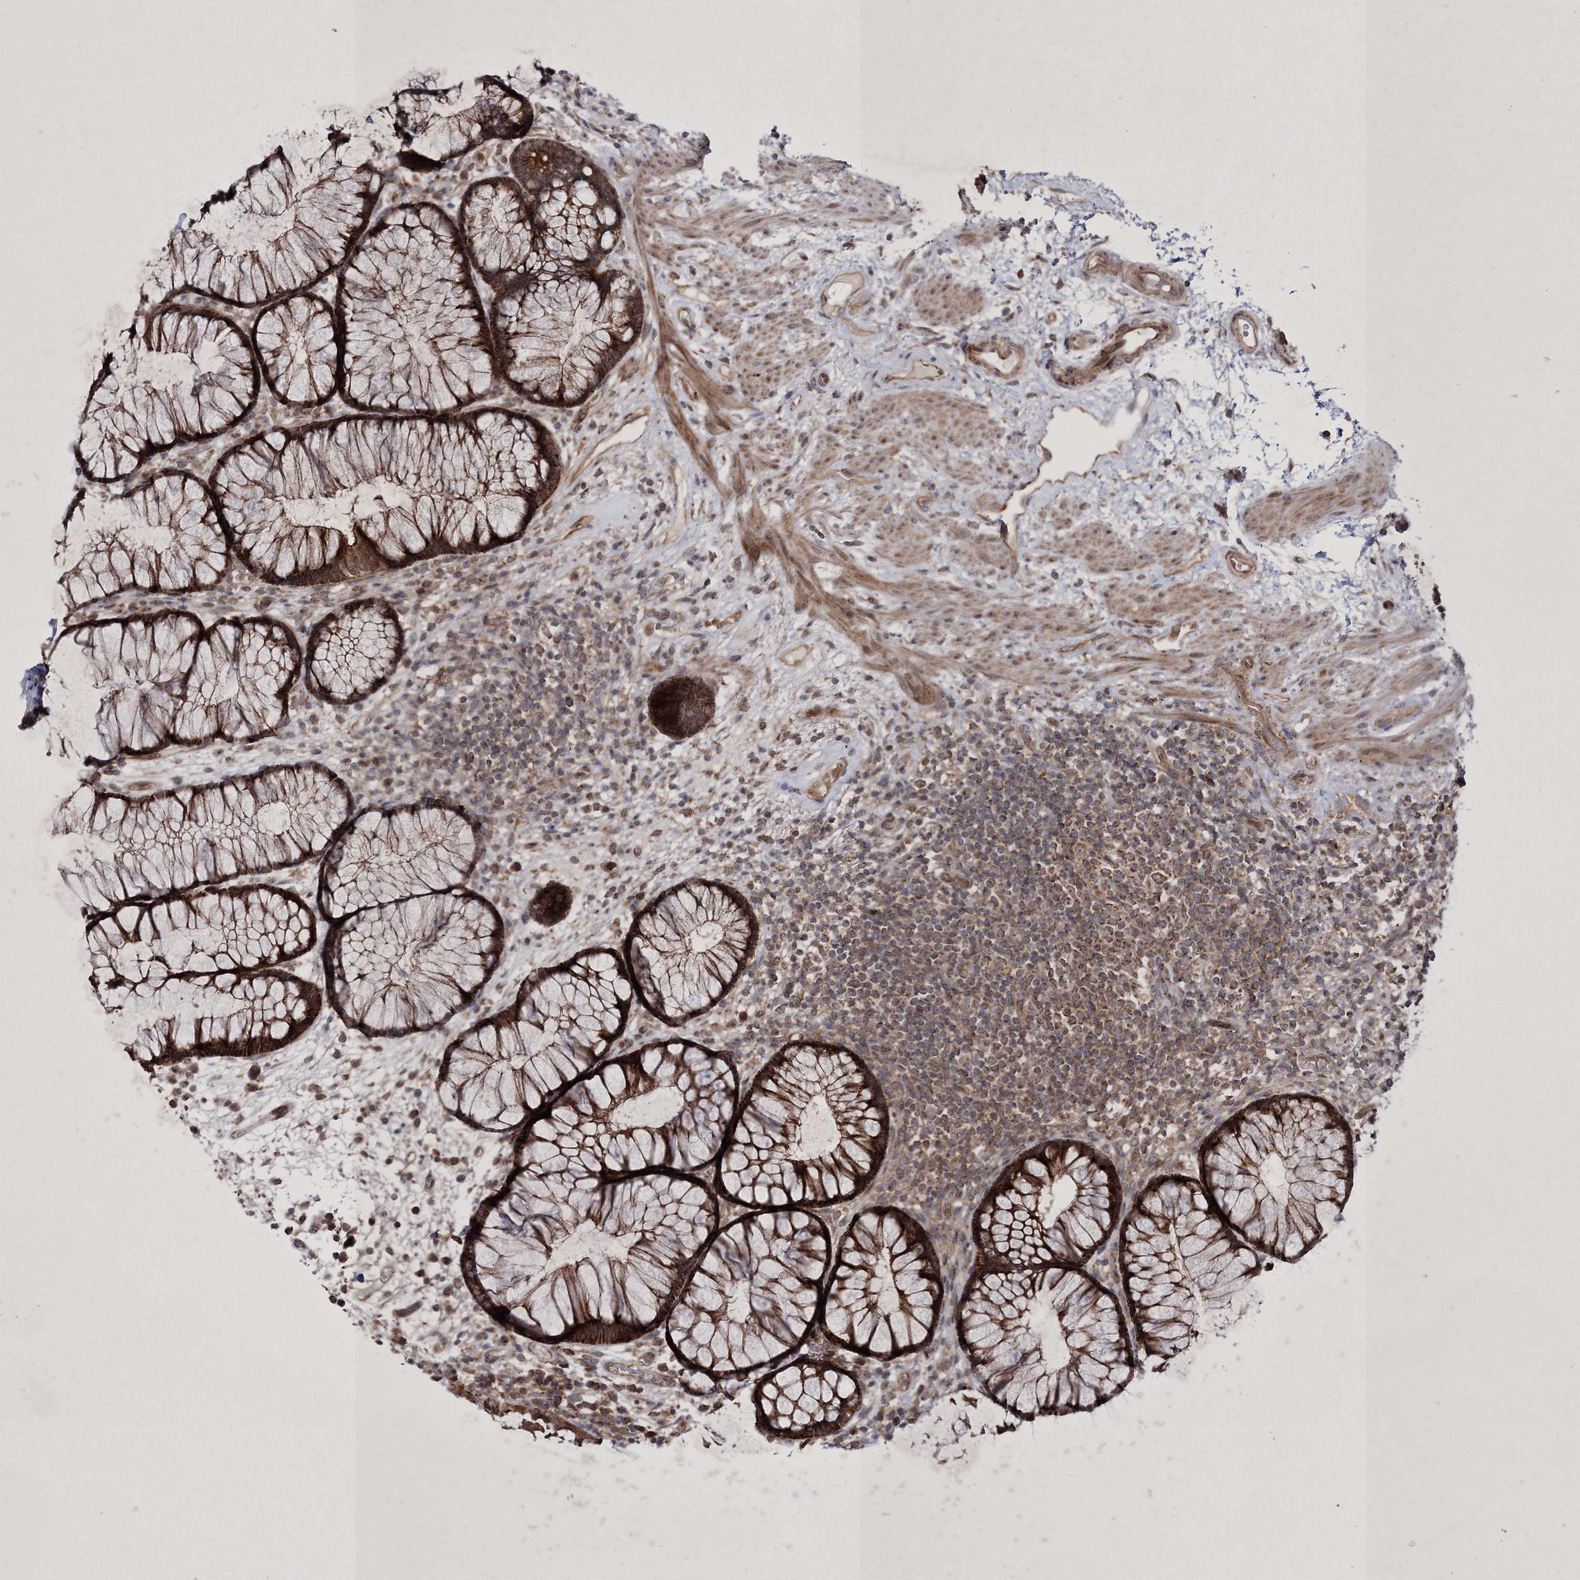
{"staining": {"intensity": "strong", "quantity": ">75%", "location": "cytoplasmic/membranous"}, "tissue": "rectum", "cell_type": "Glandular cells", "image_type": "normal", "snomed": [{"axis": "morphology", "description": "Normal tissue, NOS"}, {"axis": "topography", "description": "Rectum"}], "caption": "Normal rectum exhibits strong cytoplasmic/membranous staining in approximately >75% of glandular cells.", "gene": "SCRN3", "patient": {"sex": "male", "age": 51}}